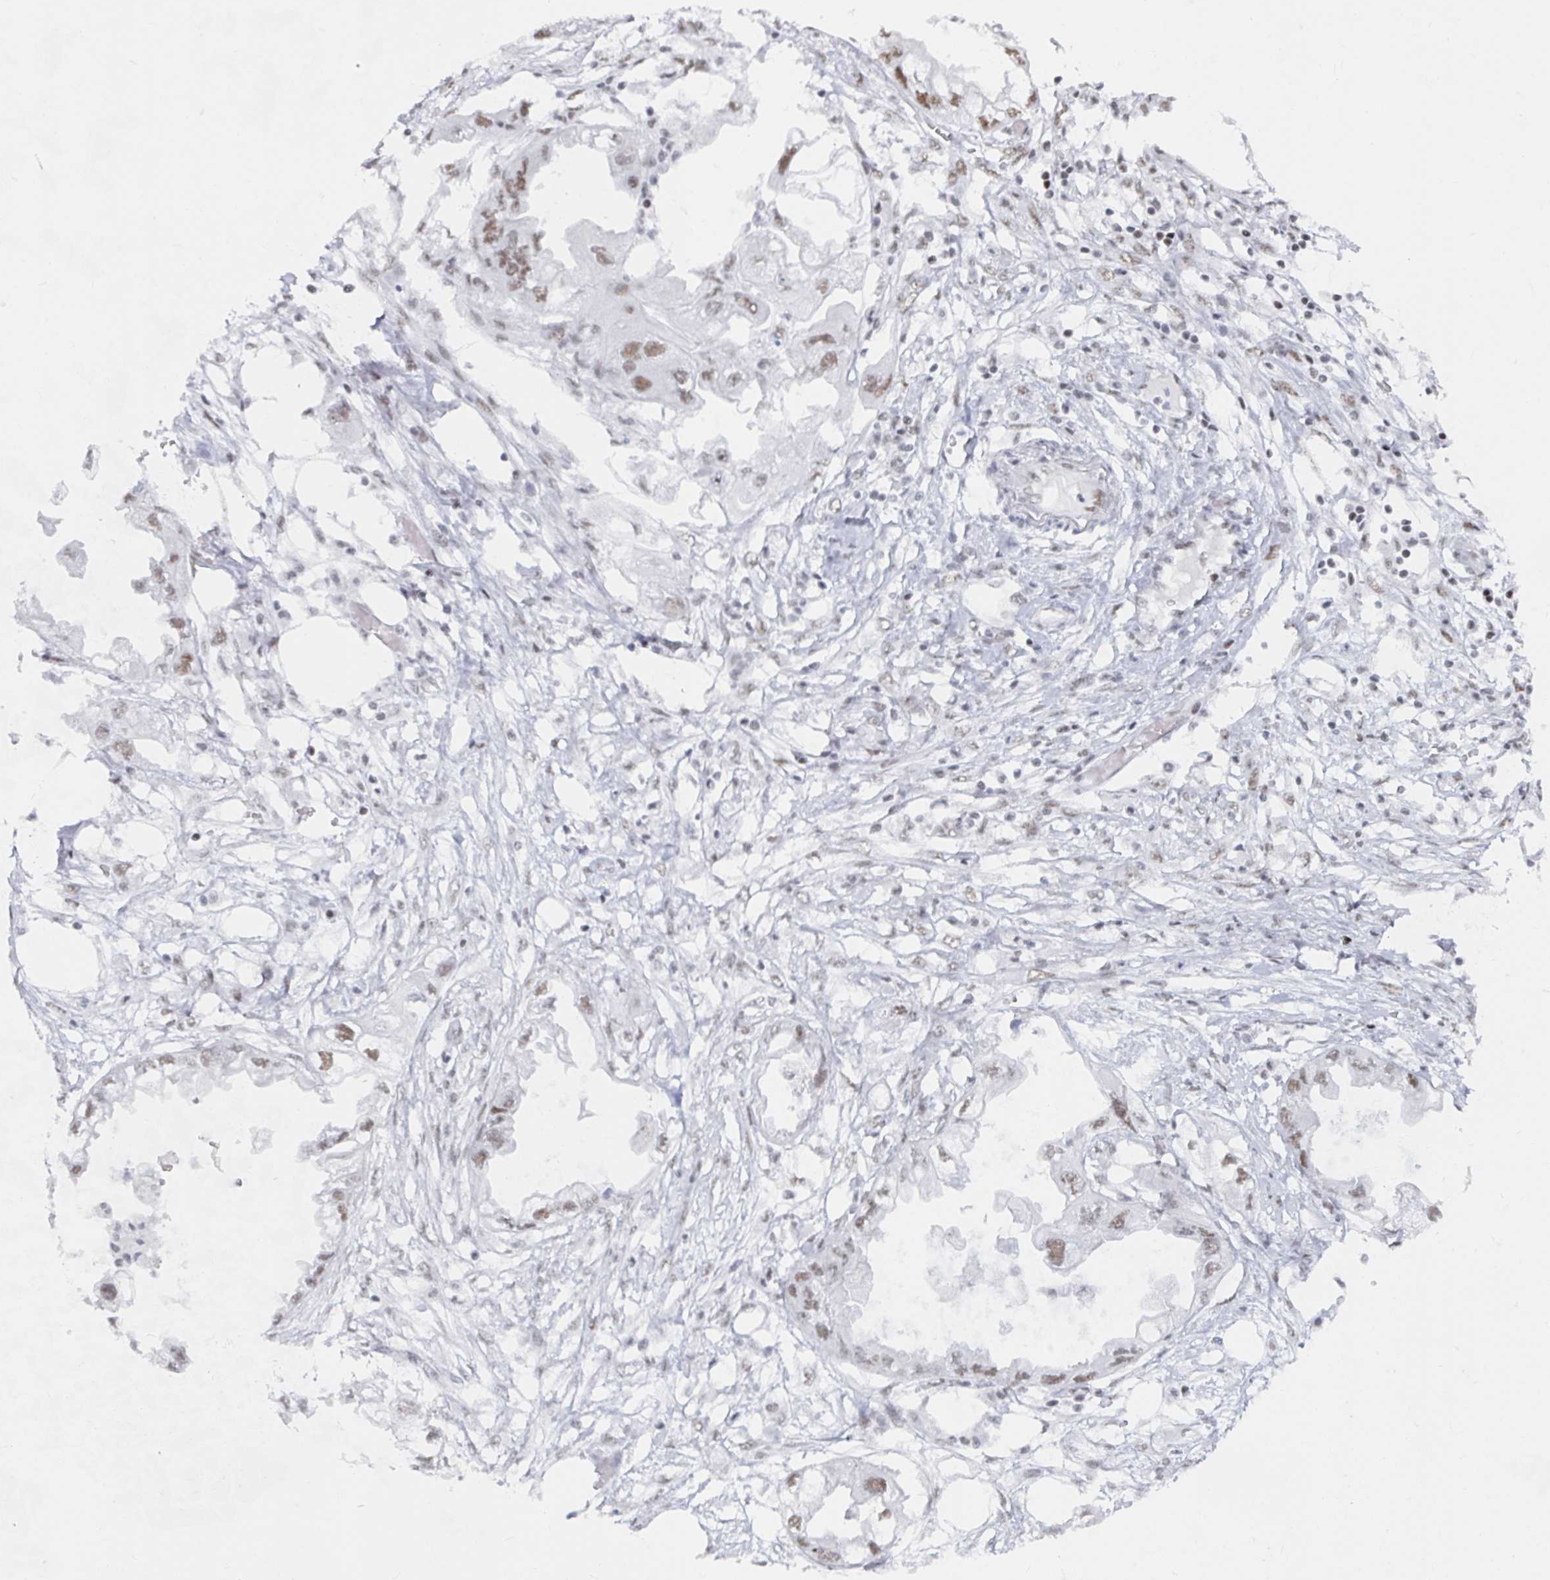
{"staining": {"intensity": "weak", "quantity": ">75%", "location": "nuclear"}, "tissue": "endometrial cancer", "cell_type": "Tumor cells", "image_type": "cancer", "snomed": [{"axis": "morphology", "description": "Adenocarcinoma, NOS"}, {"axis": "morphology", "description": "Adenocarcinoma, metastatic, NOS"}, {"axis": "topography", "description": "Adipose tissue"}, {"axis": "topography", "description": "Endometrium"}], "caption": "Metastatic adenocarcinoma (endometrial) was stained to show a protein in brown. There is low levels of weak nuclear expression in about >75% of tumor cells.", "gene": "EWSR1", "patient": {"sex": "female", "age": 67}}